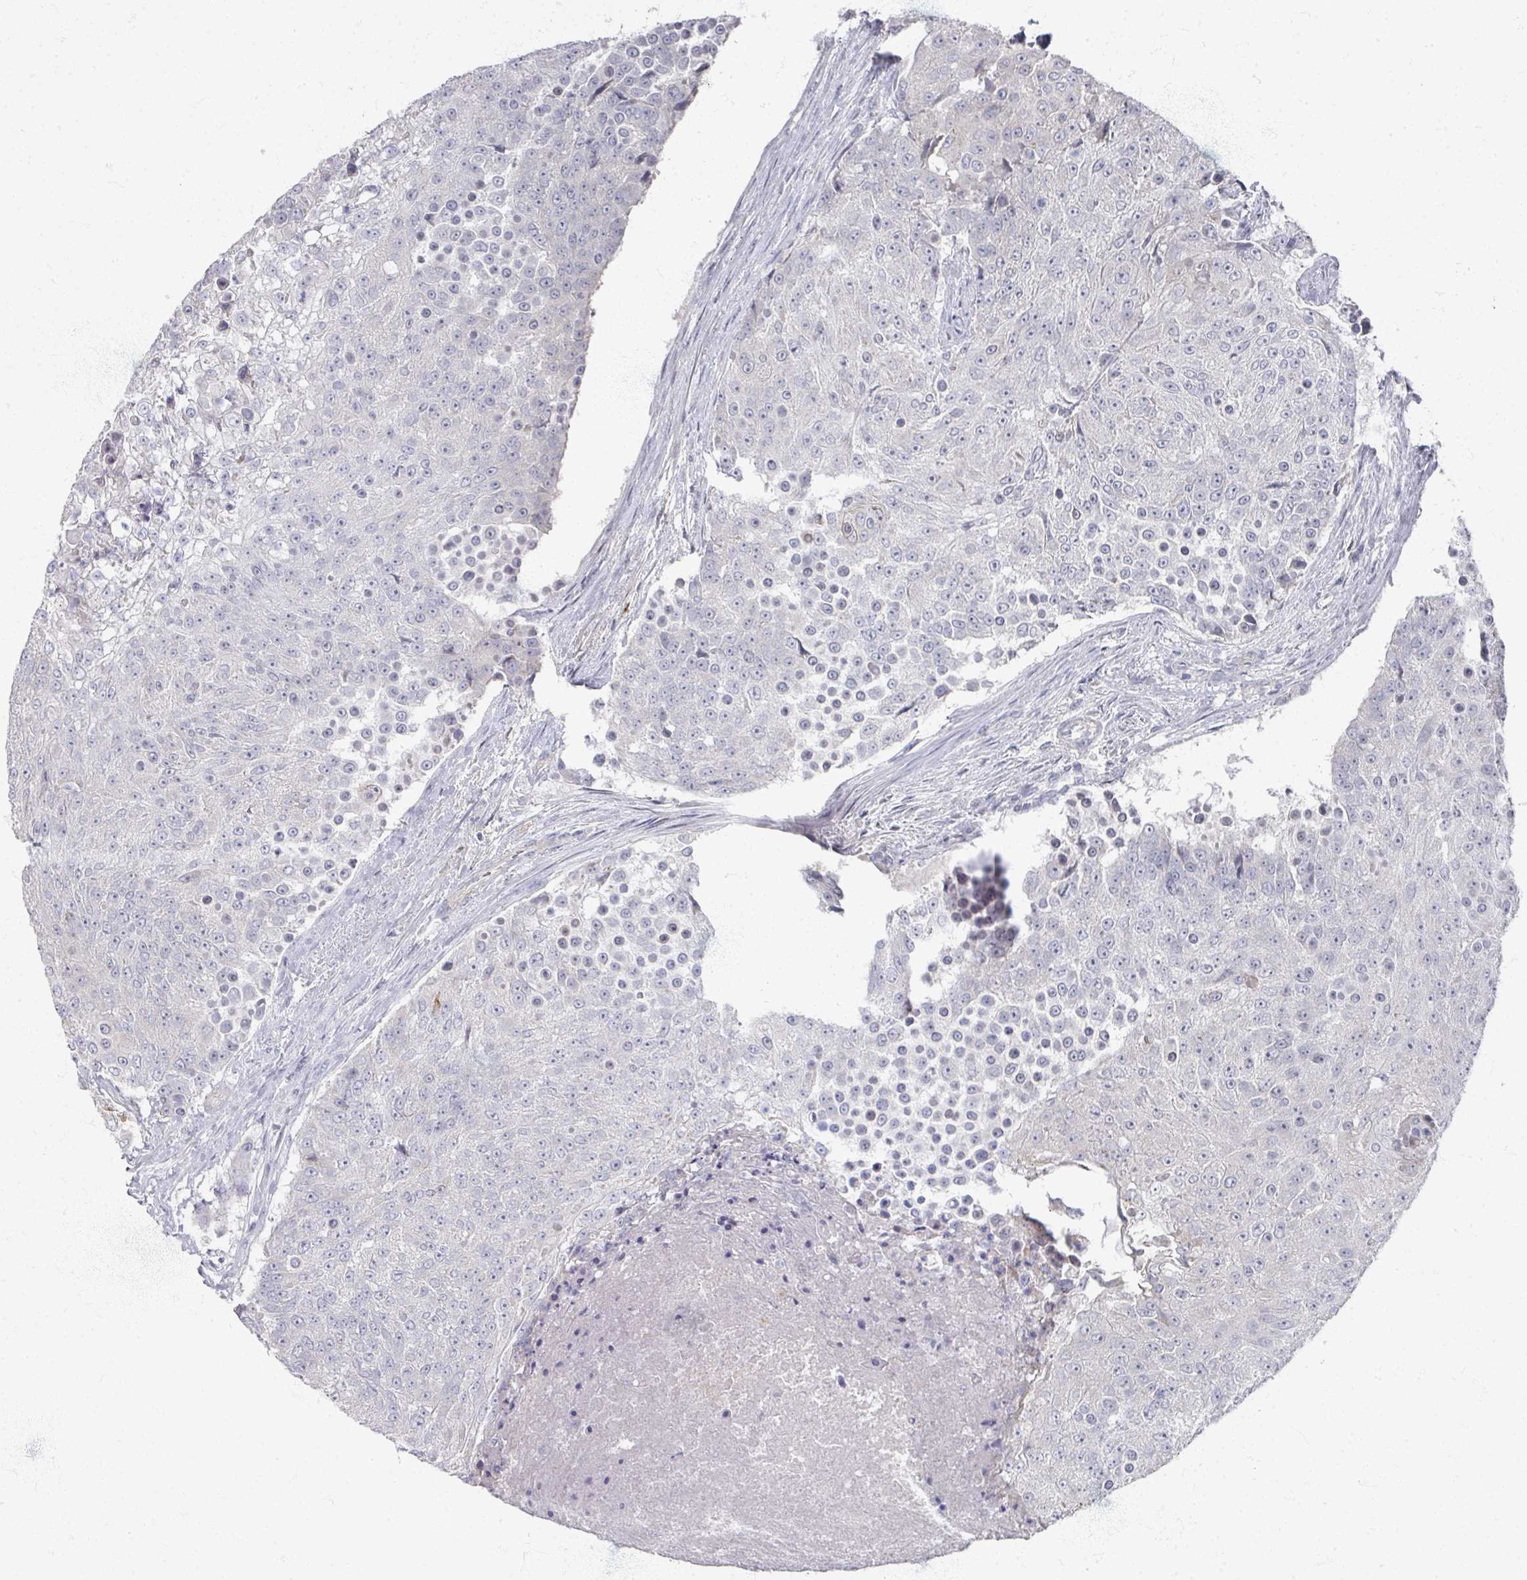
{"staining": {"intensity": "negative", "quantity": "none", "location": "none"}, "tissue": "urothelial cancer", "cell_type": "Tumor cells", "image_type": "cancer", "snomed": [{"axis": "morphology", "description": "Urothelial carcinoma, High grade"}, {"axis": "topography", "description": "Urinary bladder"}], "caption": "A photomicrograph of human urothelial cancer is negative for staining in tumor cells.", "gene": "TTYH3", "patient": {"sex": "female", "age": 63}}